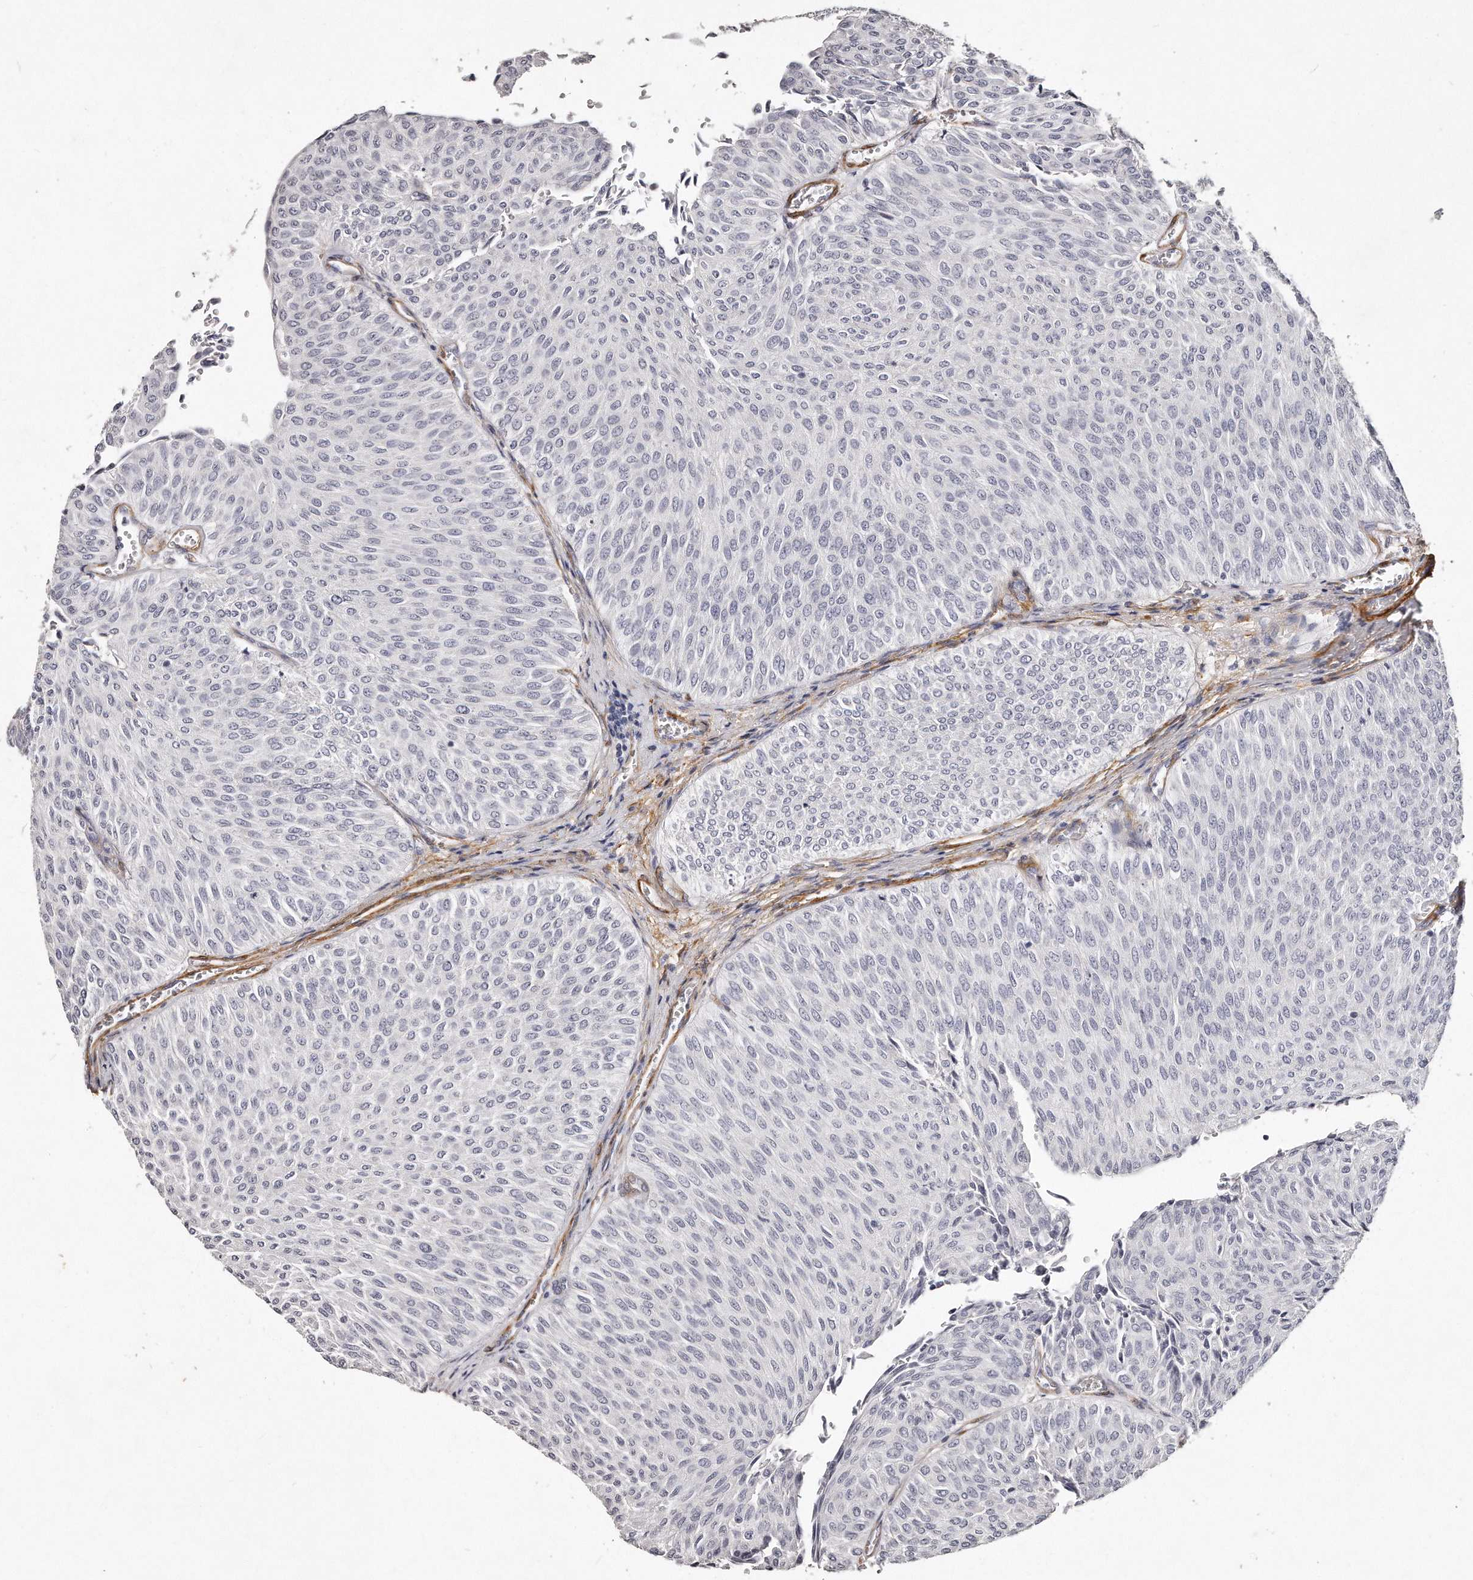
{"staining": {"intensity": "negative", "quantity": "none", "location": "none"}, "tissue": "urothelial cancer", "cell_type": "Tumor cells", "image_type": "cancer", "snomed": [{"axis": "morphology", "description": "Urothelial carcinoma, Low grade"}, {"axis": "topography", "description": "Urinary bladder"}], "caption": "There is no significant positivity in tumor cells of urothelial cancer.", "gene": "LMOD1", "patient": {"sex": "male", "age": 78}}